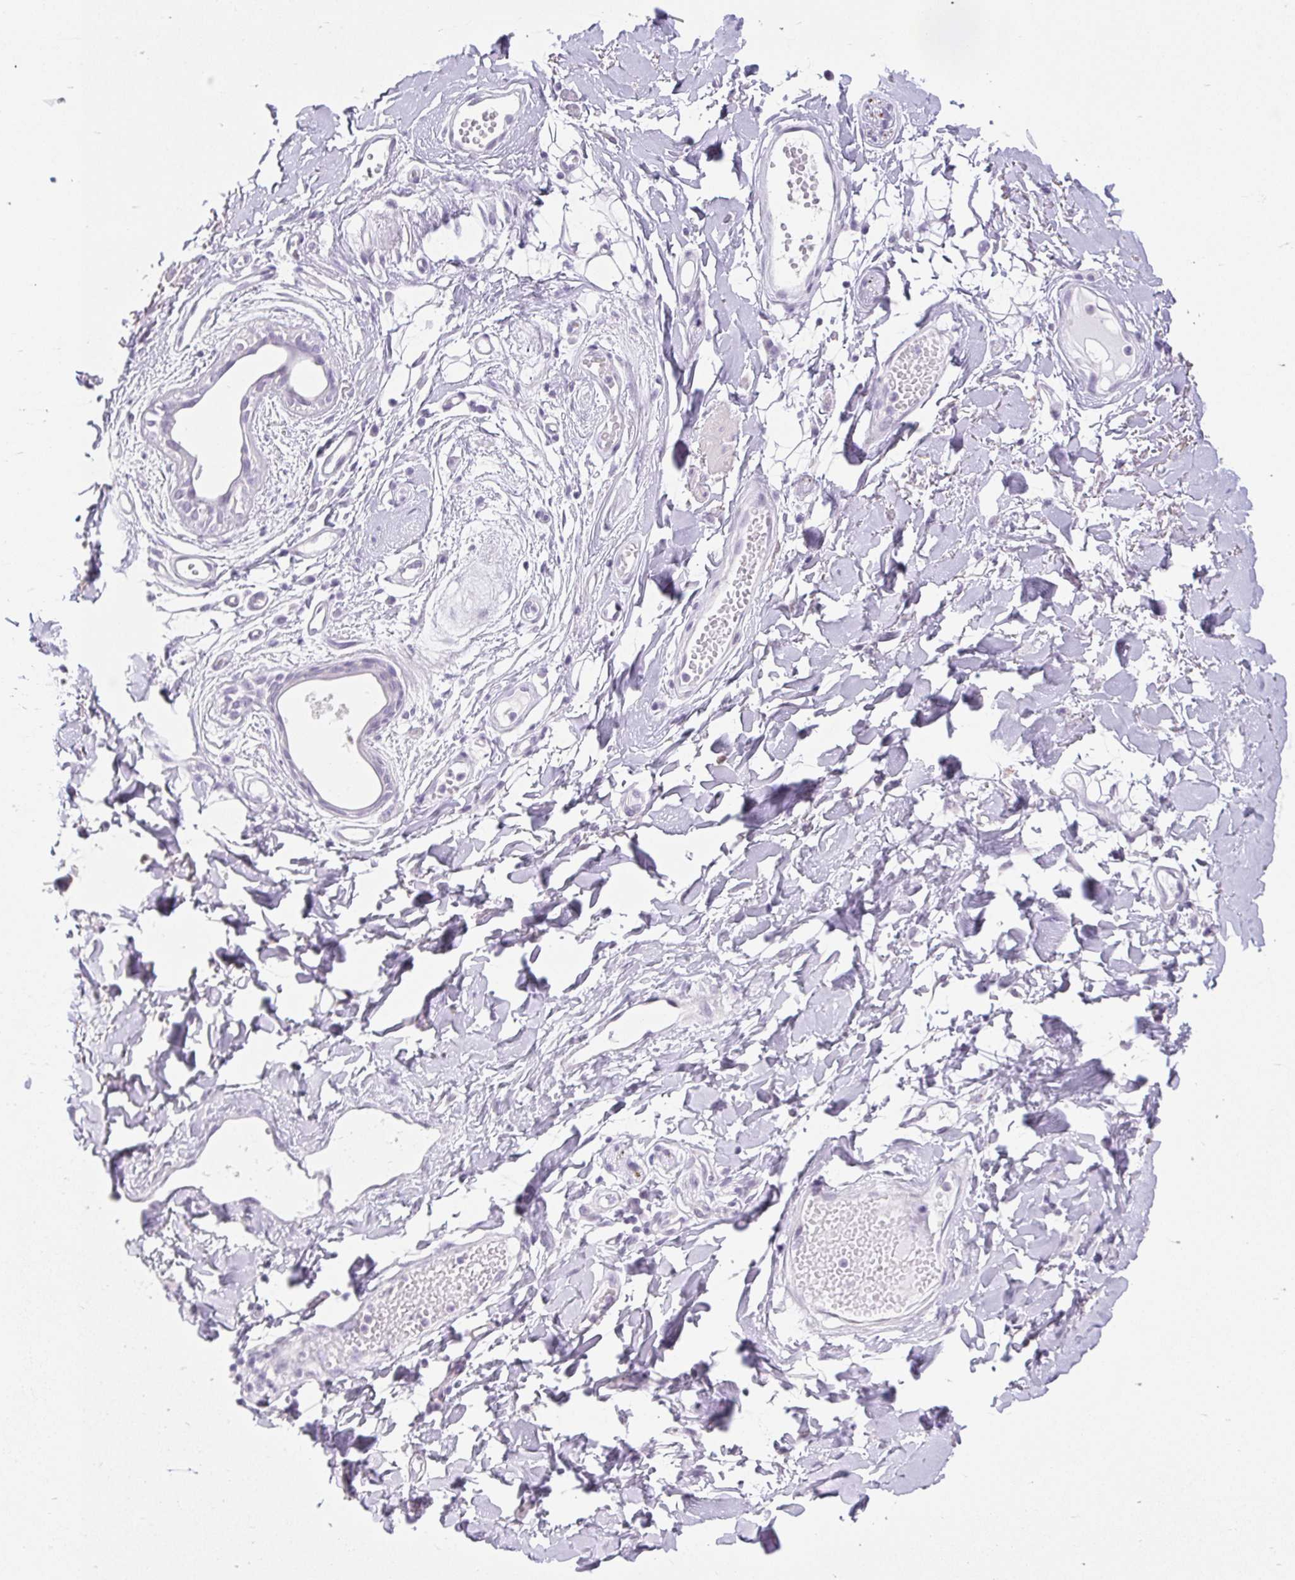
{"staining": {"intensity": "negative", "quantity": "none", "location": "none"}, "tissue": "adipose tissue", "cell_type": "Adipocytes", "image_type": "normal", "snomed": [{"axis": "morphology", "description": "Normal tissue, NOS"}, {"axis": "topography", "description": "Anal"}, {"axis": "topography", "description": "Peripheral nerve tissue"}], "caption": "Immunohistochemistry of benign adipose tissue displays no staining in adipocytes. (Immunohistochemistry, brightfield microscopy, high magnification).", "gene": "BCAS1", "patient": {"sex": "male", "age": 78}}